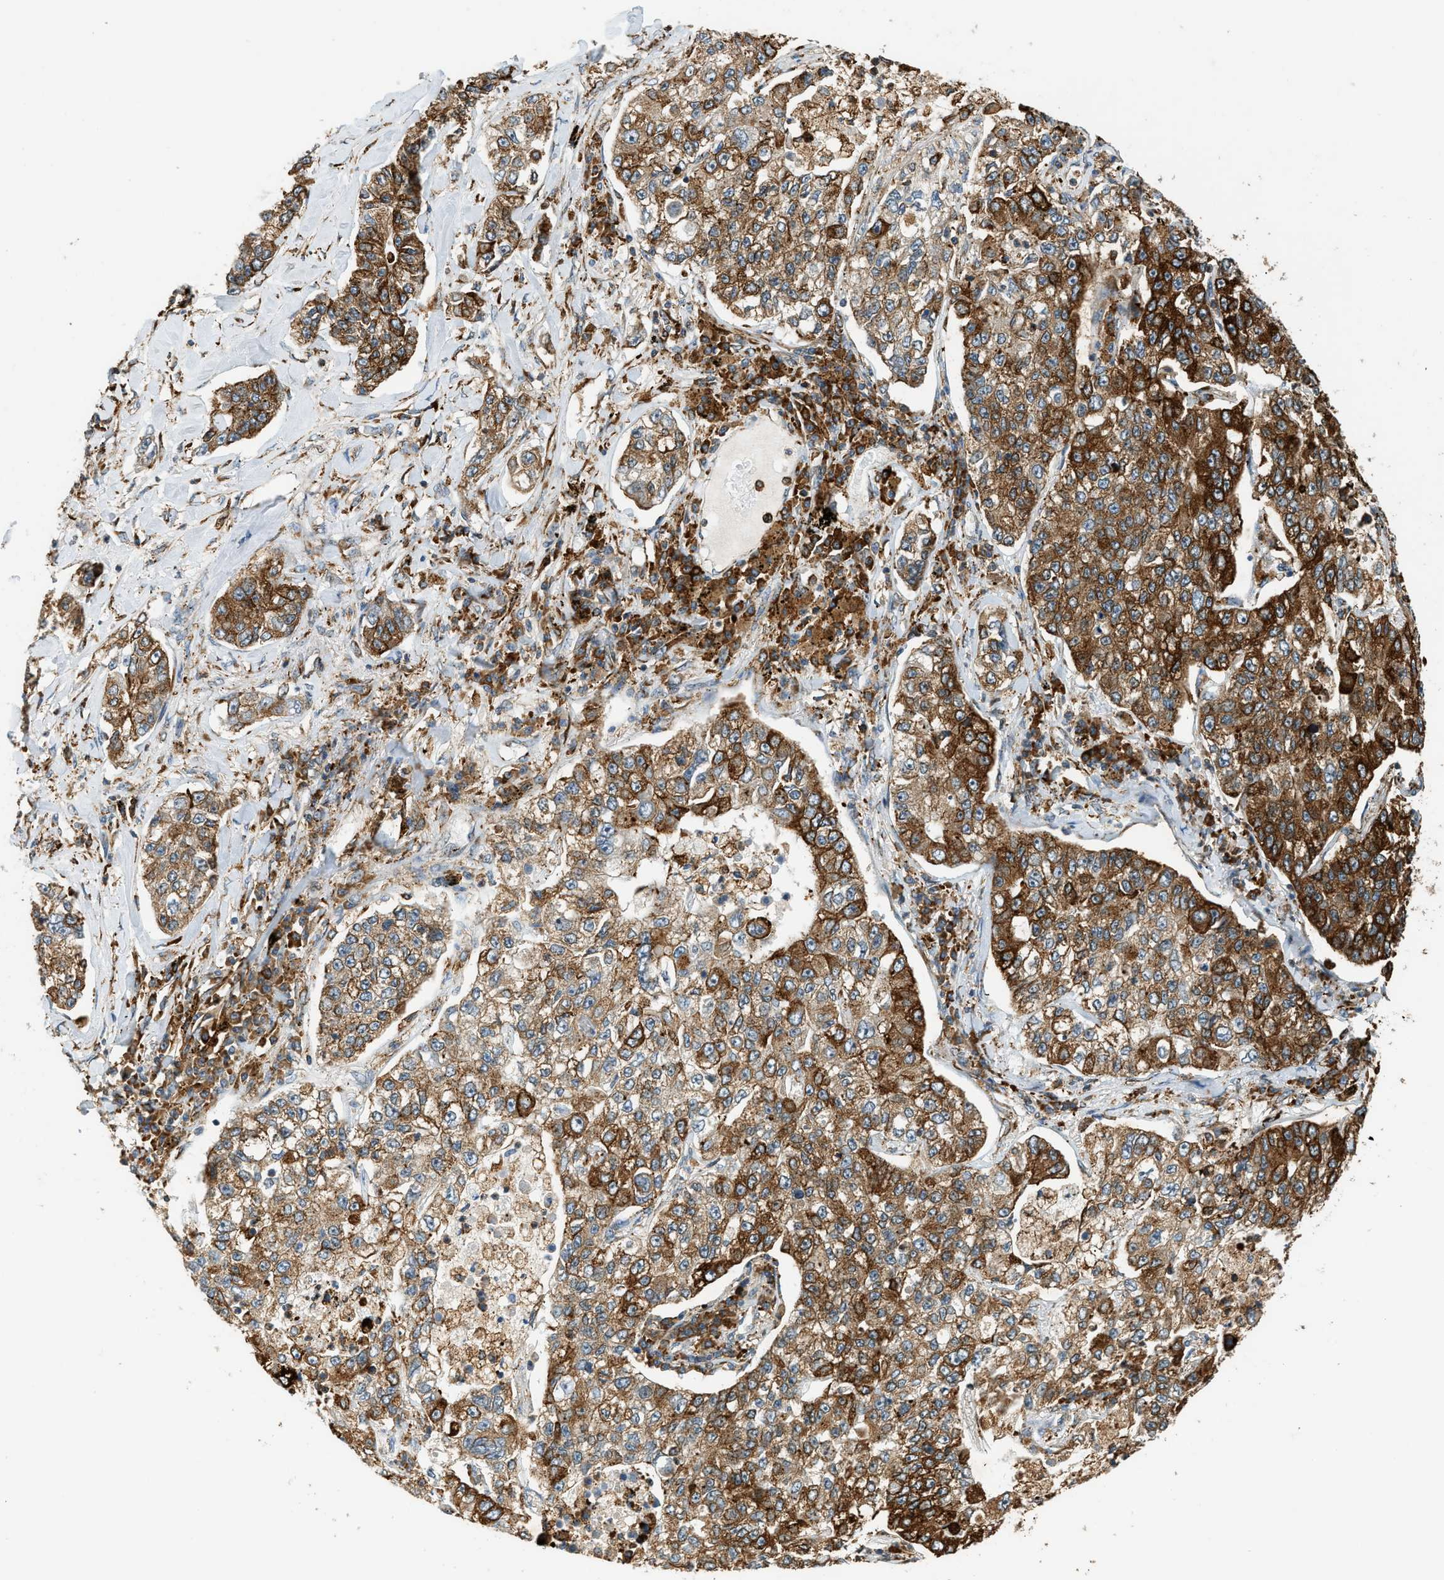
{"staining": {"intensity": "strong", "quantity": ">75%", "location": "cytoplasmic/membranous"}, "tissue": "lung cancer", "cell_type": "Tumor cells", "image_type": "cancer", "snomed": [{"axis": "morphology", "description": "Adenocarcinoma, NOS"}, {"axis": "topography", "description": "Lung"}], "caption": "Lung adenocarcinoma stained with a protein marker displays strong staining in tumor cells.", "gene": "SEMA4D", "patient": {"sex": "male", "age": 49}}